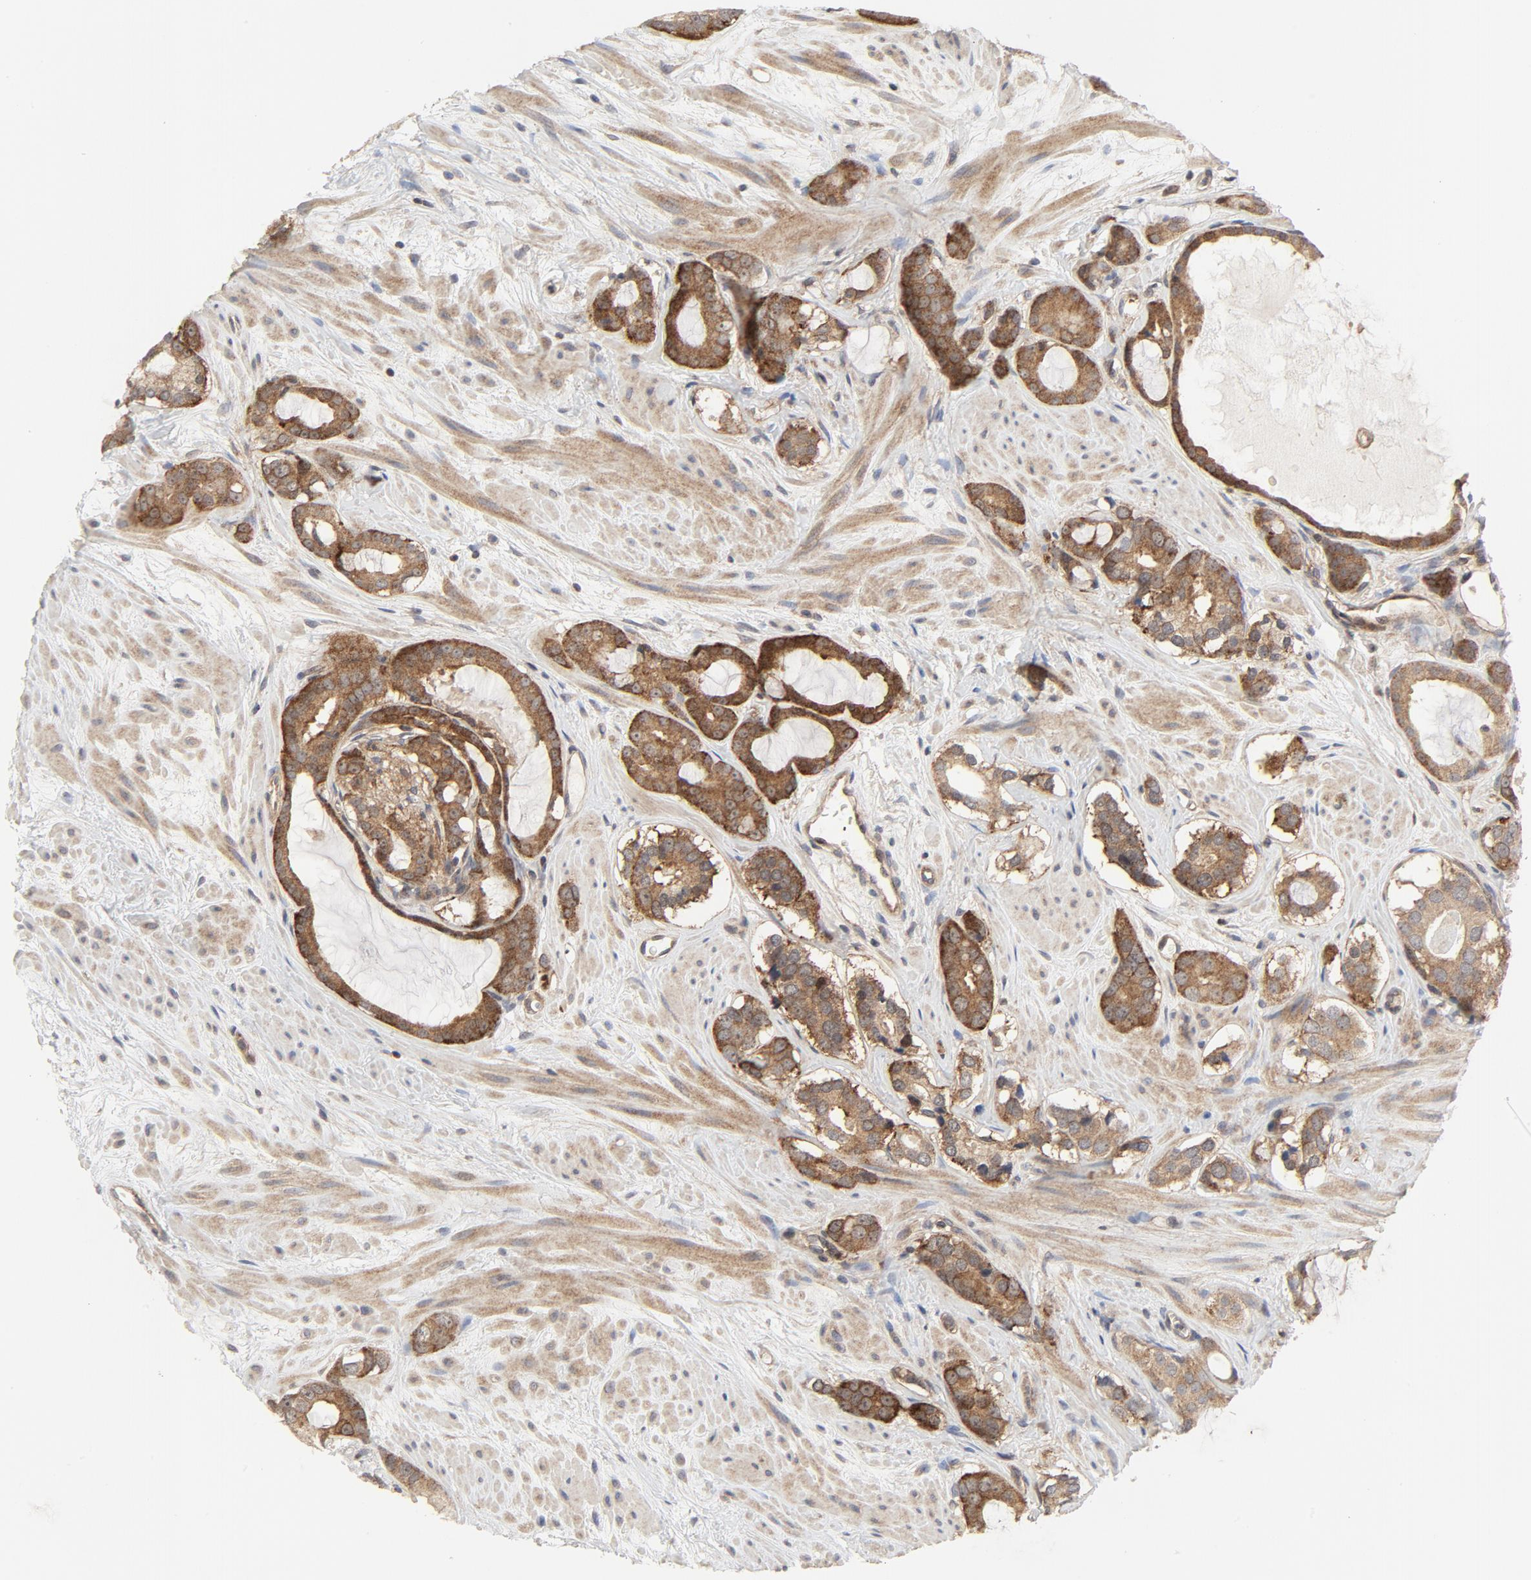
{"staining": {"intensity": "moderate", "quantity": ">75%", "location": "cytoplasmic/membranous"}, "tissue": "prostate cancer", "cell_type": "Tumor cells", "image_type": "cancer", "snomed": [{"axis": "morphology", "description": "Adenocarcinoma, Low grade"}, {"axis": "topography", "description": "Prostate"}], "caption": "A brown stain highlights moderate cytoplasmic/membranous staining of a protein in prostate adenocarcinoma (low-grade) tumor cells.", "gene": "MAP2K7", "patient": {"sex": "male", "age": 57}}